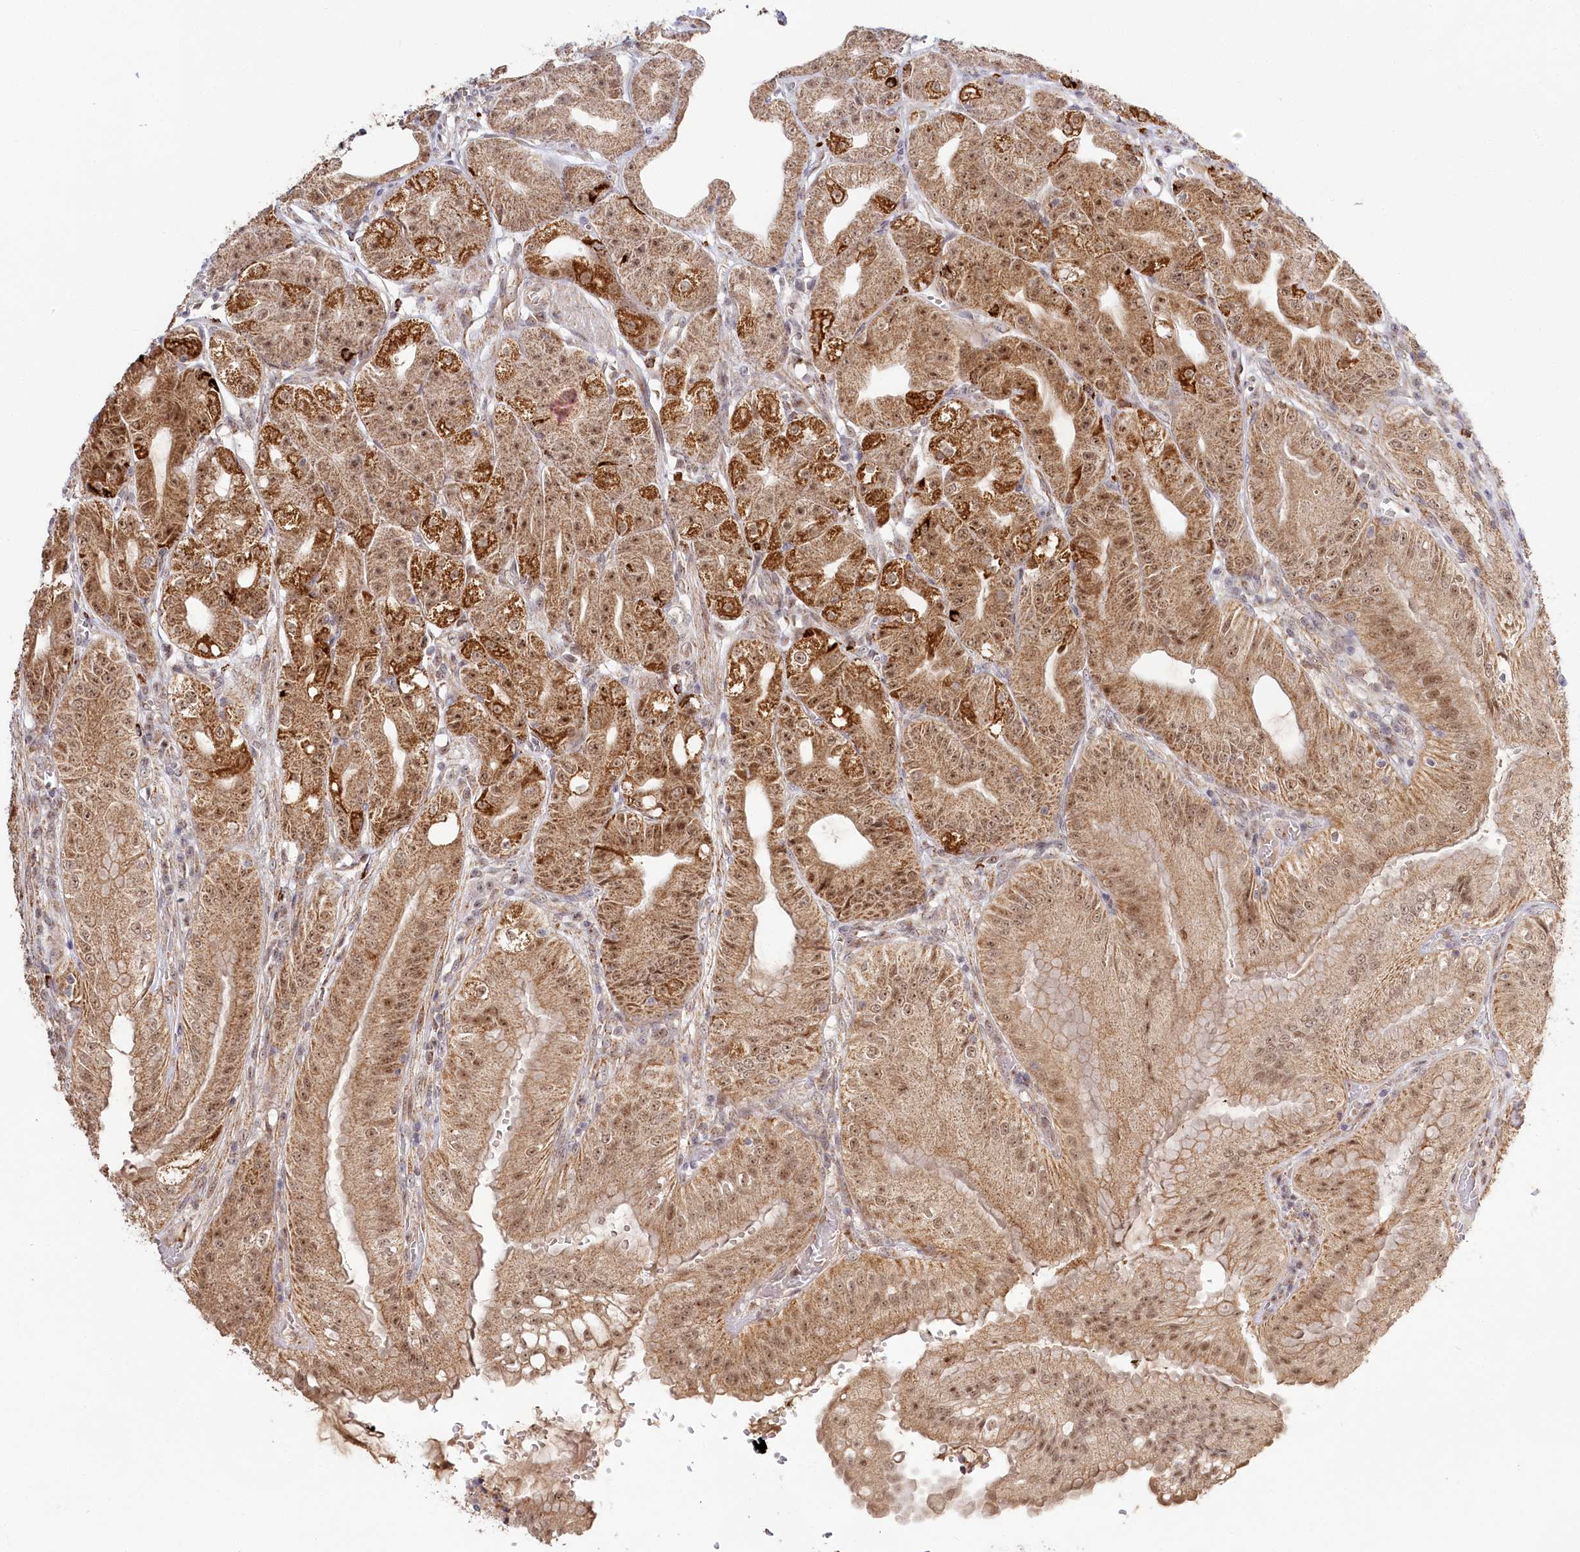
{"staining": {"intensity": "strong", "quantity": ">75%", "location": "cytoplasmic/membranous,nuclear"}, "tissue": "stomach", "cell_type": "Glandular cells", "image_type": "normal", "snomed": [{"axis": "morphology", "description": "Normal tissue, NOS"}, {"axis": "topography", "description": "Stomach, upper"}, {"axis": "topography", "description": "Stomach, lower"}], "caption": "The histopathology image displays a brown stain indicating the presence of a protein in the cytoplasmic/membranous,nuclear of glandular cells in stomach. The staining is performed using DAB brown chromogen to label protein expression. The nuclei are counter-stained blue using hematoxylin.", "gene": "RTN4IP1", "patient": {"sex": "male", "age": 71}}